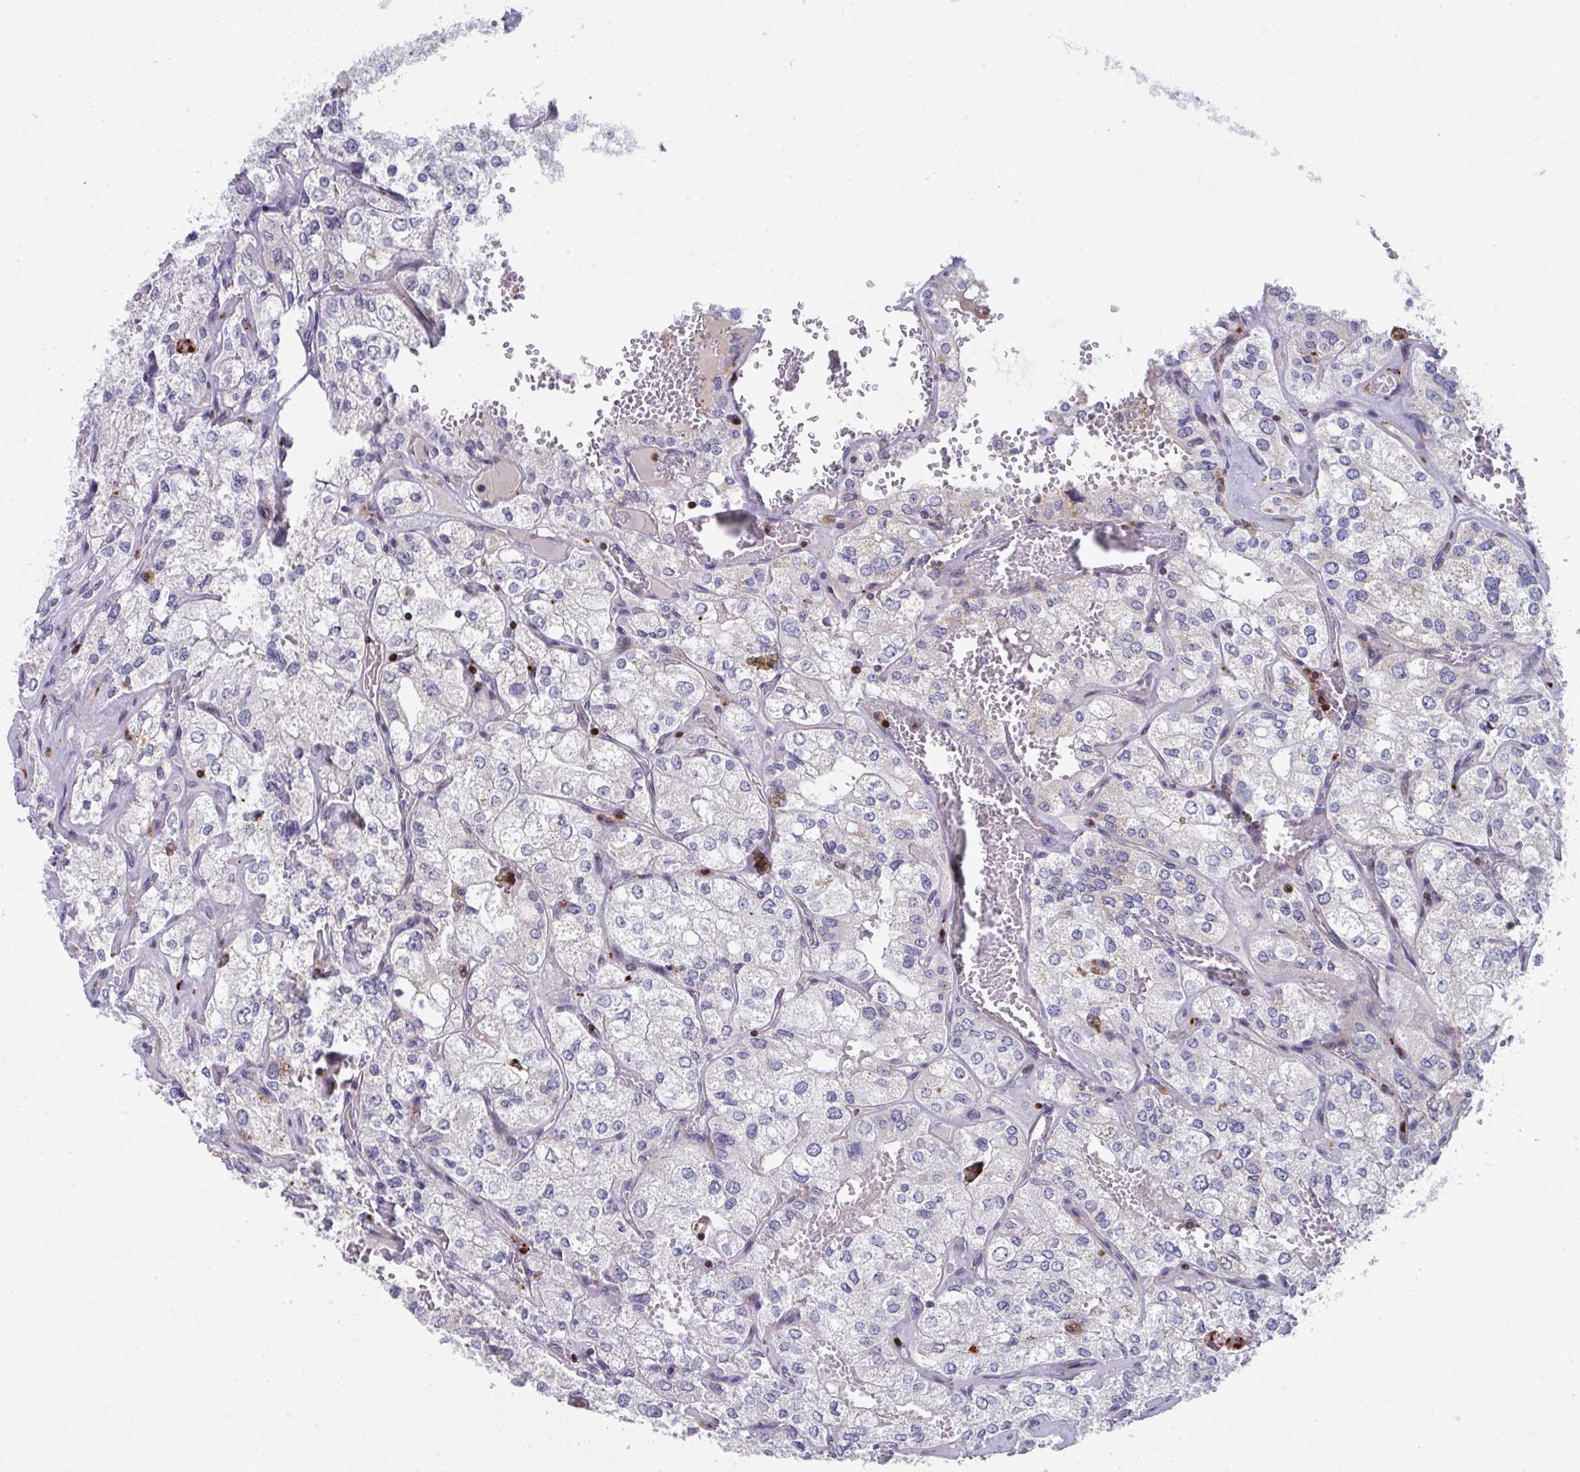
{"staining": {"intensity": "negative", "quantity": "none", "location": "none"}, "tissue": "renal cancer", "cell_type": "Tumor cells", "image_type": "cancer", "snomed": [{"axis": "morphology", "description": "Adenocarcinoma, NOS"}, {"axis": "topography", "description": "Kidney"}], "caption": "A photomicrograph of human renal cancer is negative for staining in tumor cells. (DAB (3,3'-diaminobenzidine) IHC, high magnification).", "gene": "AOC2", "patient": {"sex": "female", "age": 70}}